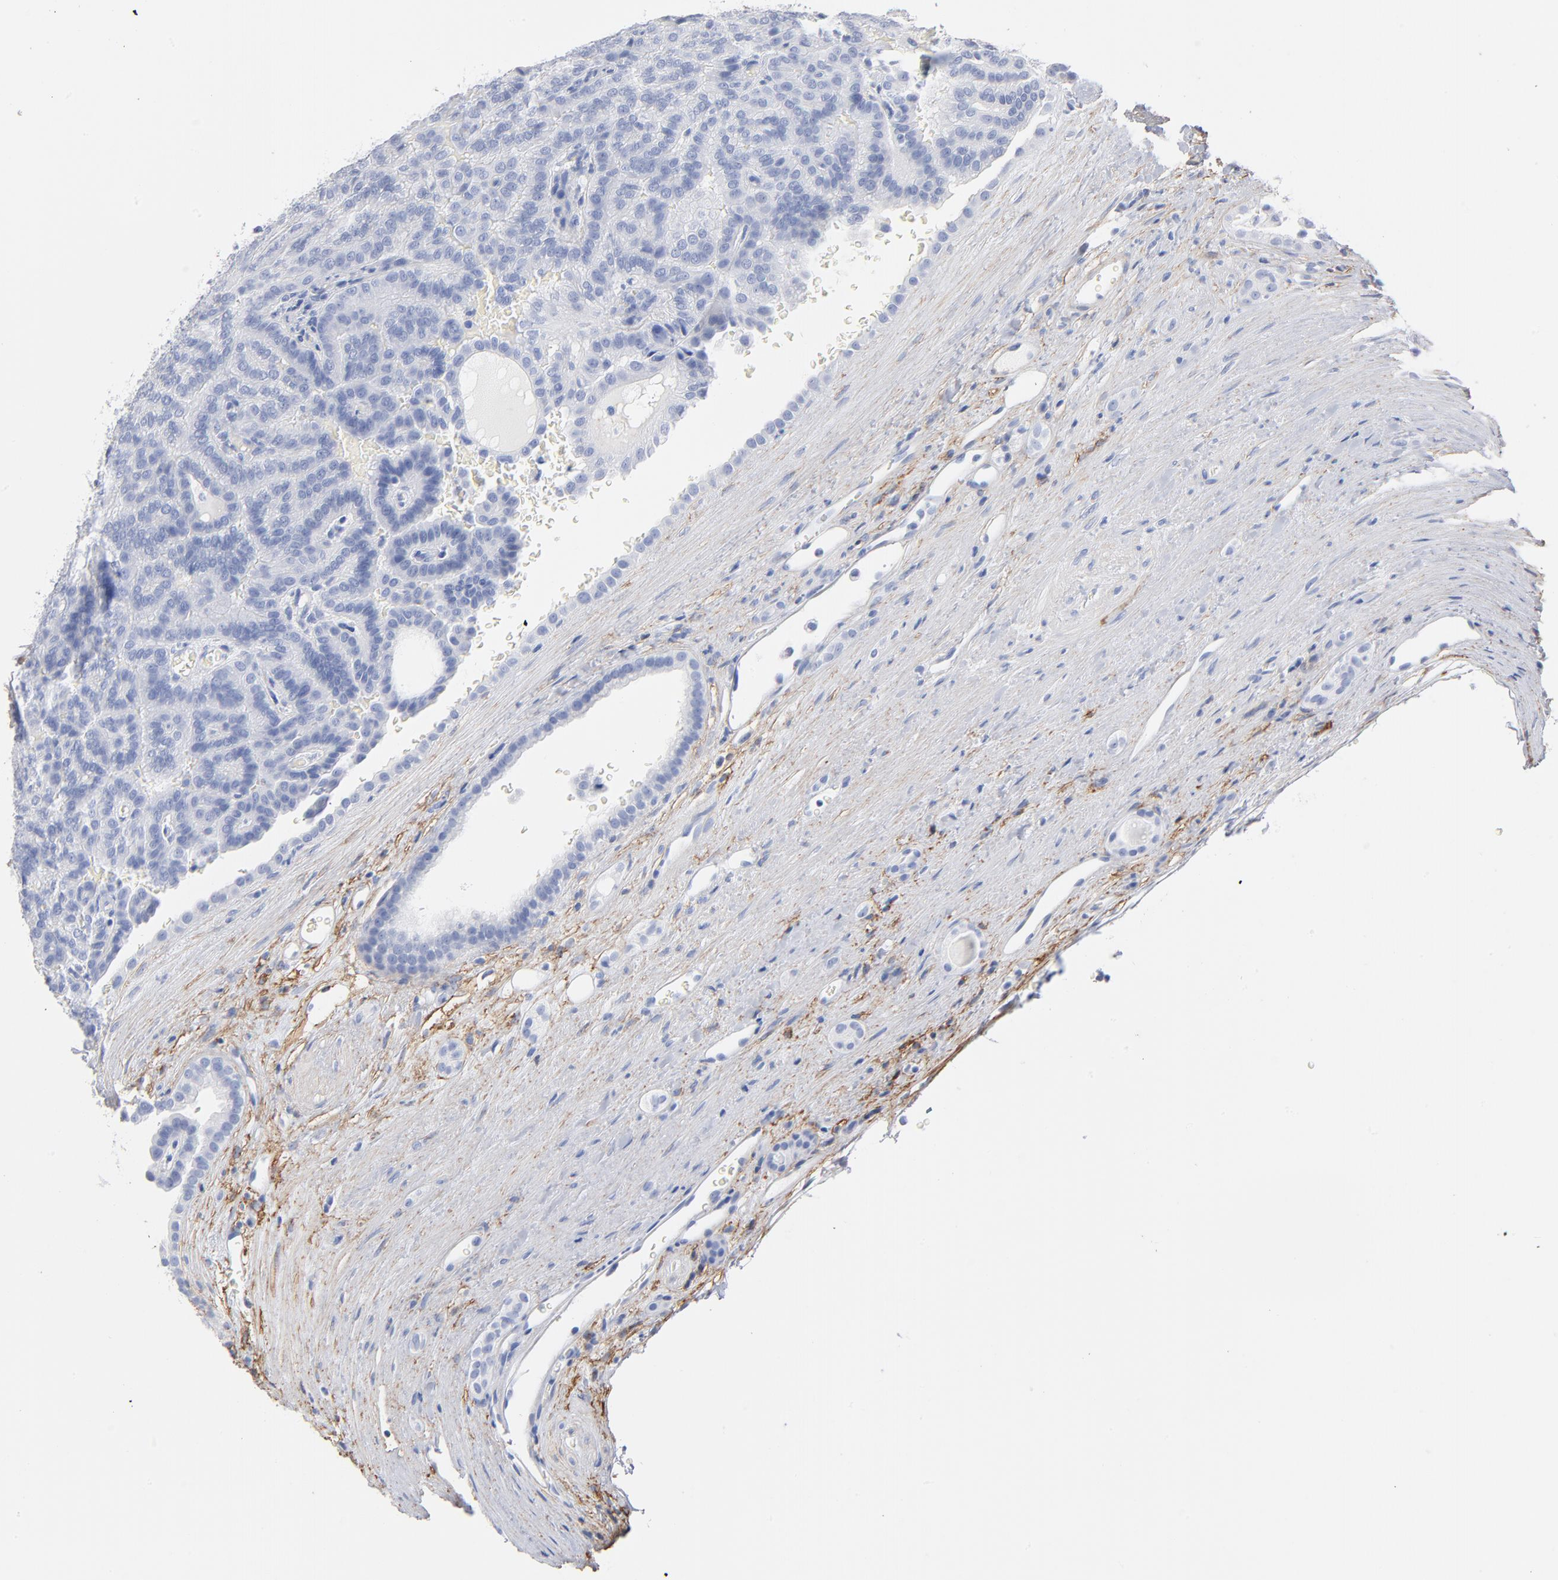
{"staining": {"intensity": "negative", "quantity": "none", "location": "none"}, "tissue": "renal cancer", "cell_type": "Tumor cells", "image_type": "cancer", "snomed": [{"axis": "morphology", "description": "Adenocarcinoma, NOS"}, {"axis": "topography", "description": "Kidney"}], "caption": "An image of human adenocarcinoma (renal) is negative for staining in tumor cells.", "gene": "AGTR1", "patient": {"sex": "male", "age": 61}}